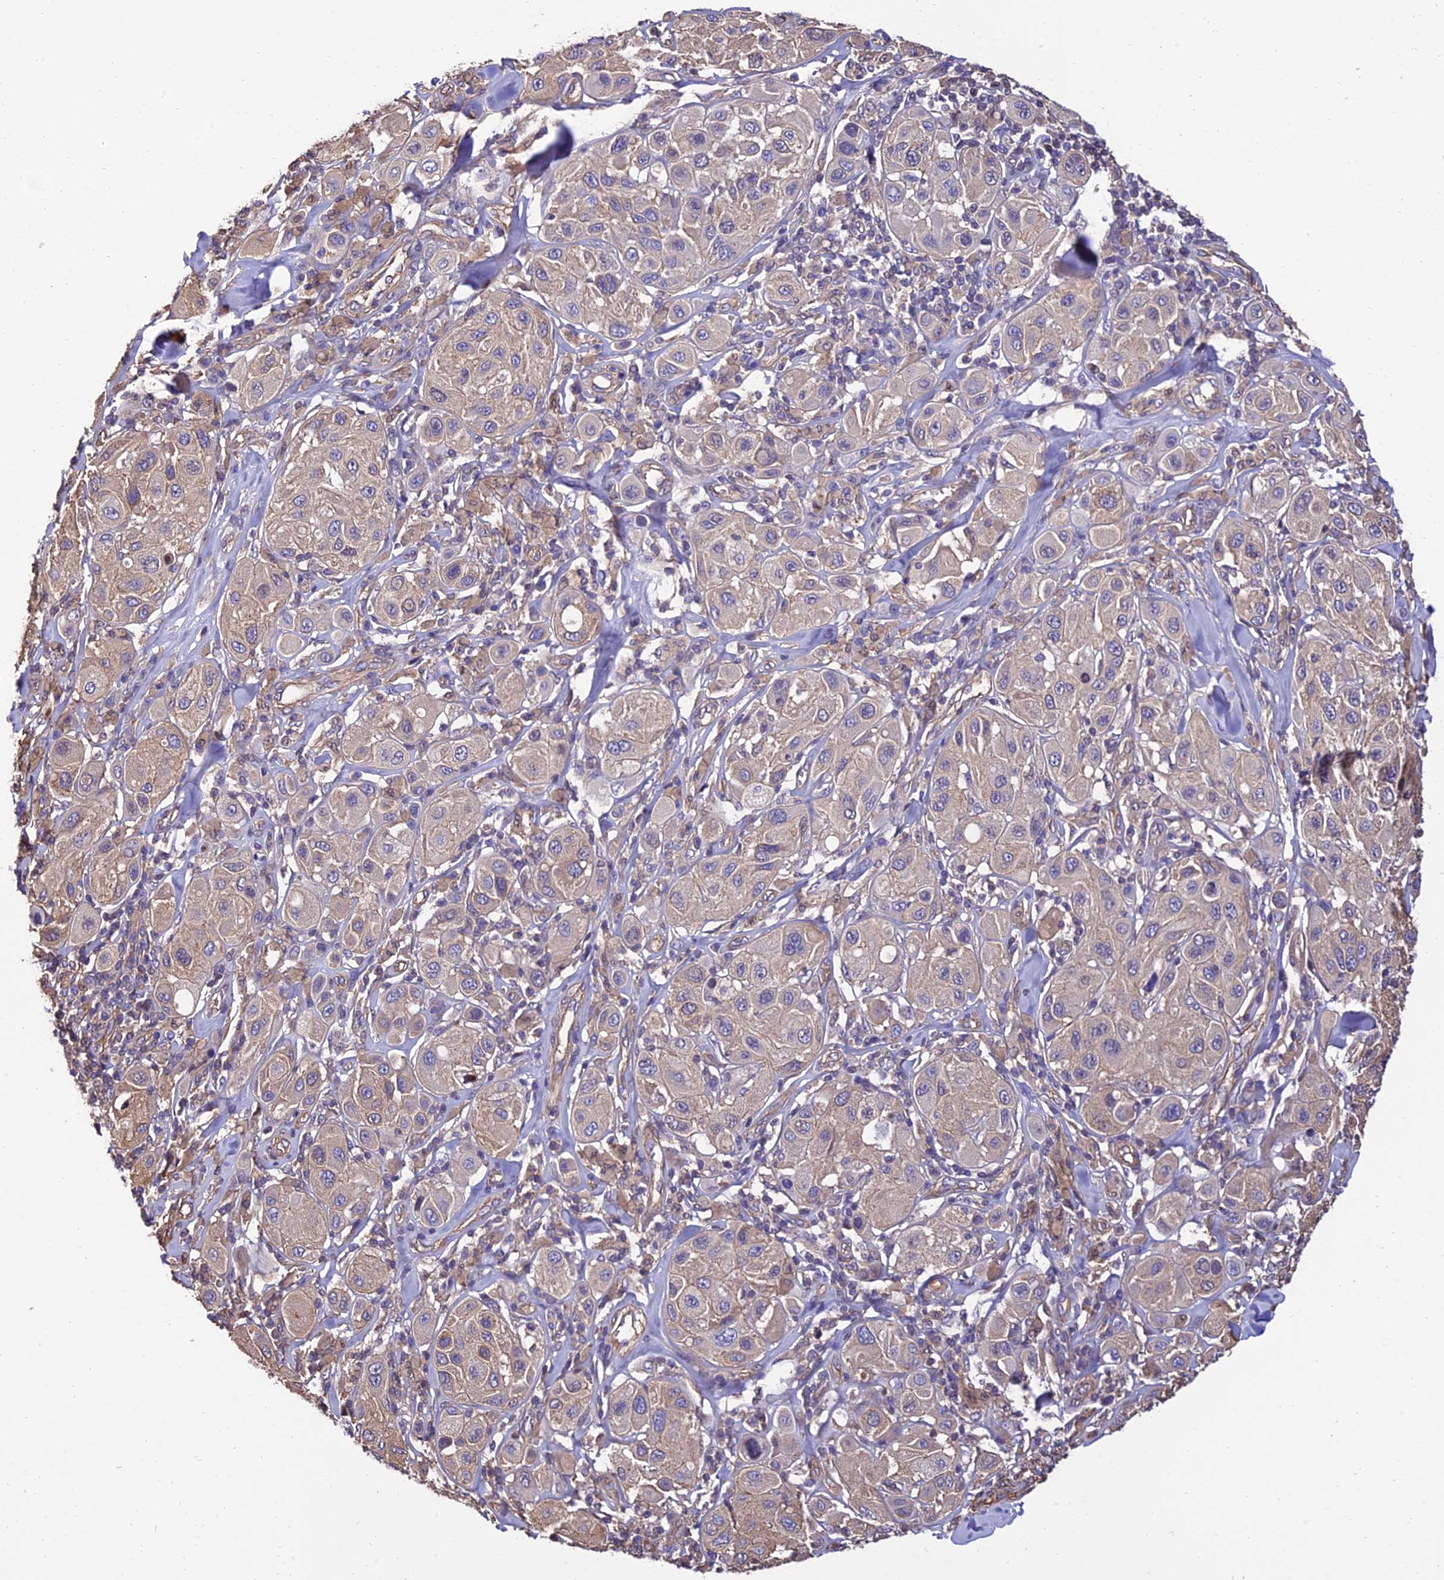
{"staining": {"intensity": "weak", "quantity": "25%-75%", "location": "cytoplasmic/membranous"}, "tissue": "melanoma", "cell_type": "Tumor cells", "image_type": "cancer", "snomed": [{"axis": "morphology", "description": "Malignant melanoma, Metastatic site"}, {"axis": "topography", "description": "Skin"}], "caption": "Melanoma was stained to show a protein in brown. There is low levels of weak cytoplasmic/membranous expression in about 25%-75% of tumor cells.", "gene": "CALM2", "patient": {"sex": "male", "age": 41}}